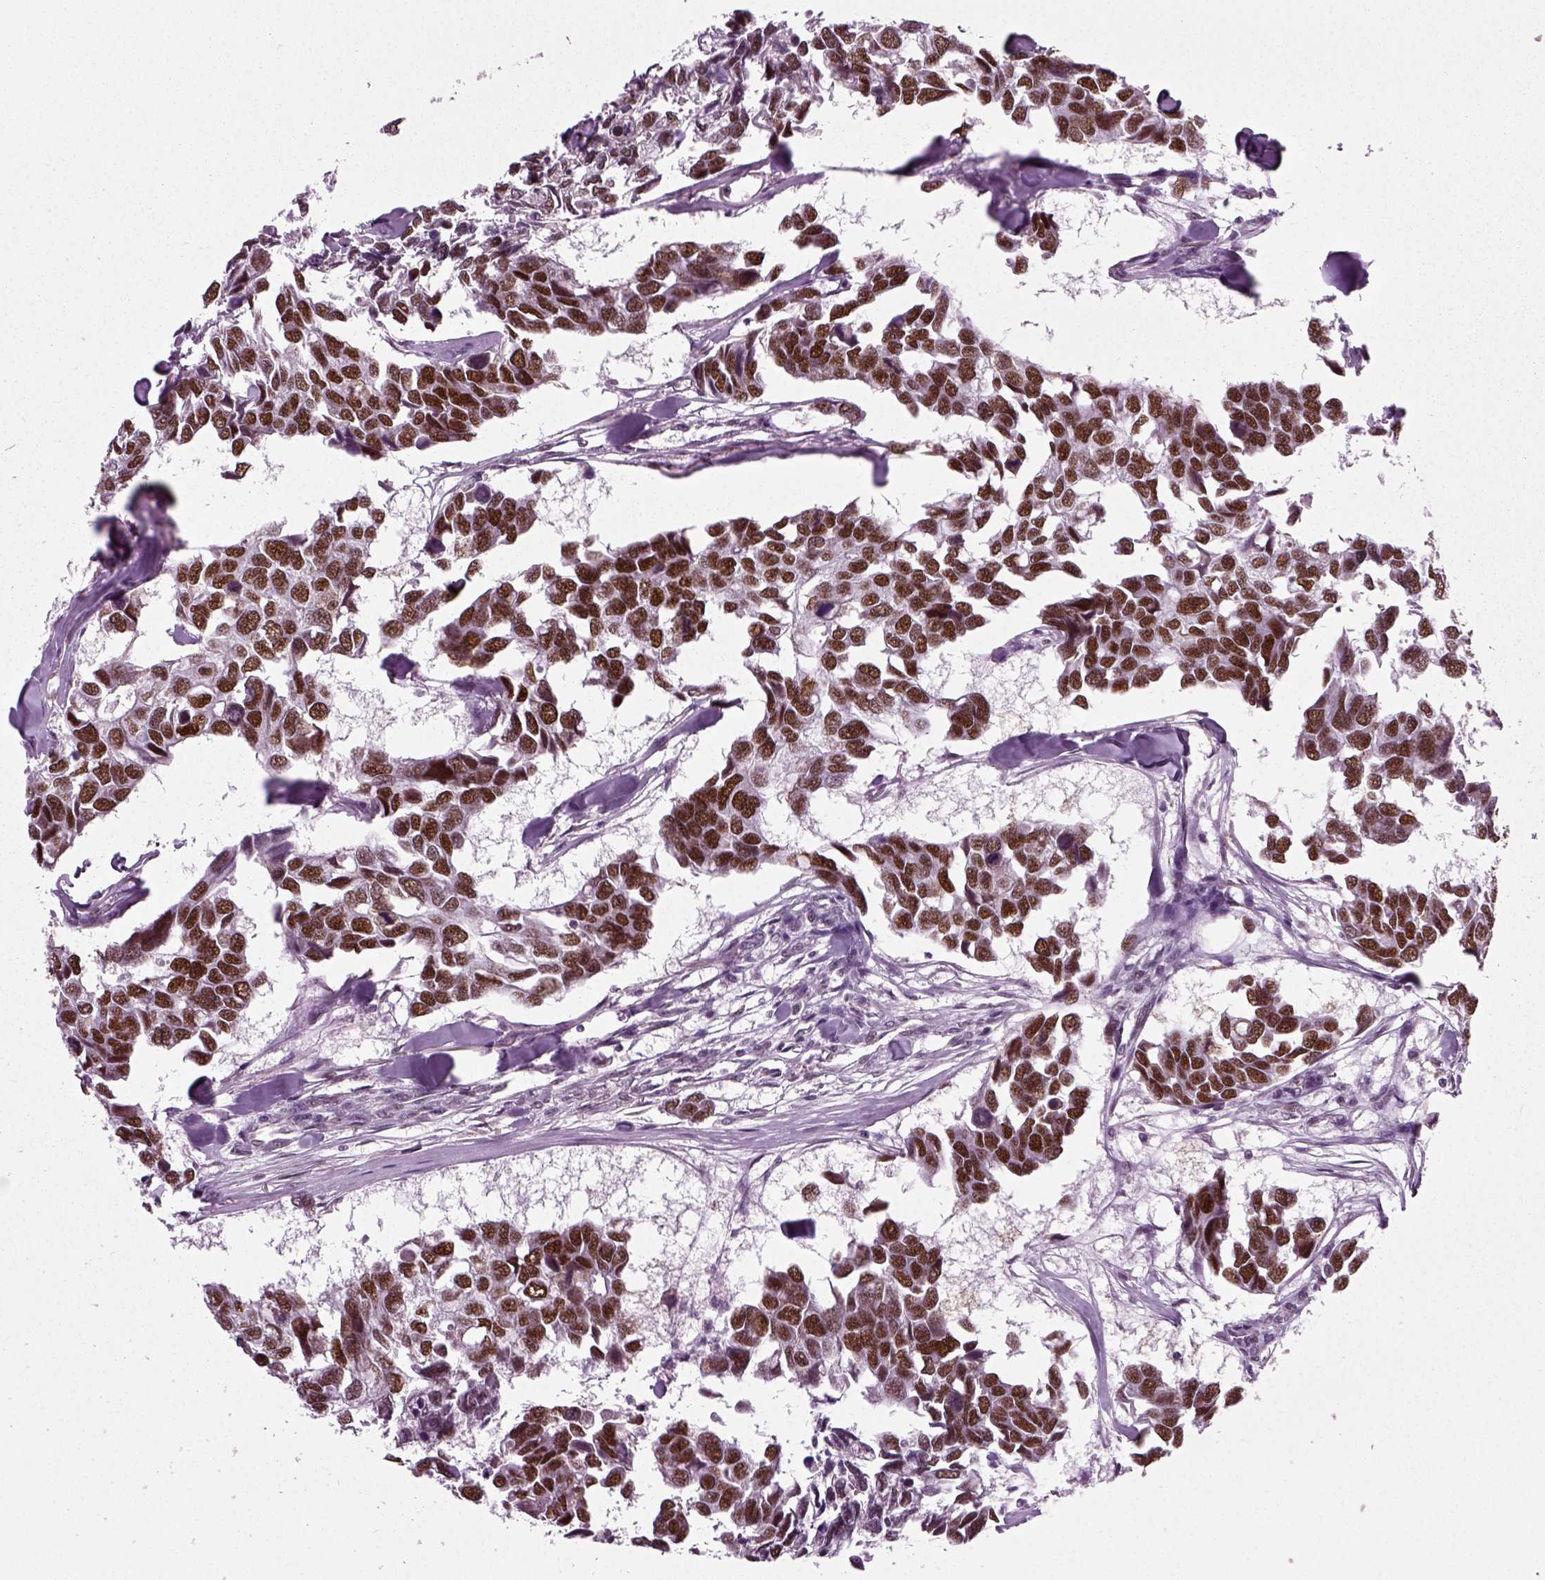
{"staining": {"intensity": "strong", "quantity": ">75%", "location": "nuclear"}, "tissue": "breast cancer", "cell_type": "Tumor cells", "image_type": "cancer", "snomed": [{"axis": "morphology", "description": "Duct carcinoma"}, {"axis": "topography", "description": "Breast"}], "caption": "This photomicrograph shows breast cancer (invasive ductal carcinoma) stained with immunohistochemistry to label a protein in brown. The nuclear of tumor cells show strong positivity for the protein. Nuclei are counter-stained blue.", "gene": "RCOR3", "patient": {"sex": "female", "age": 83}}